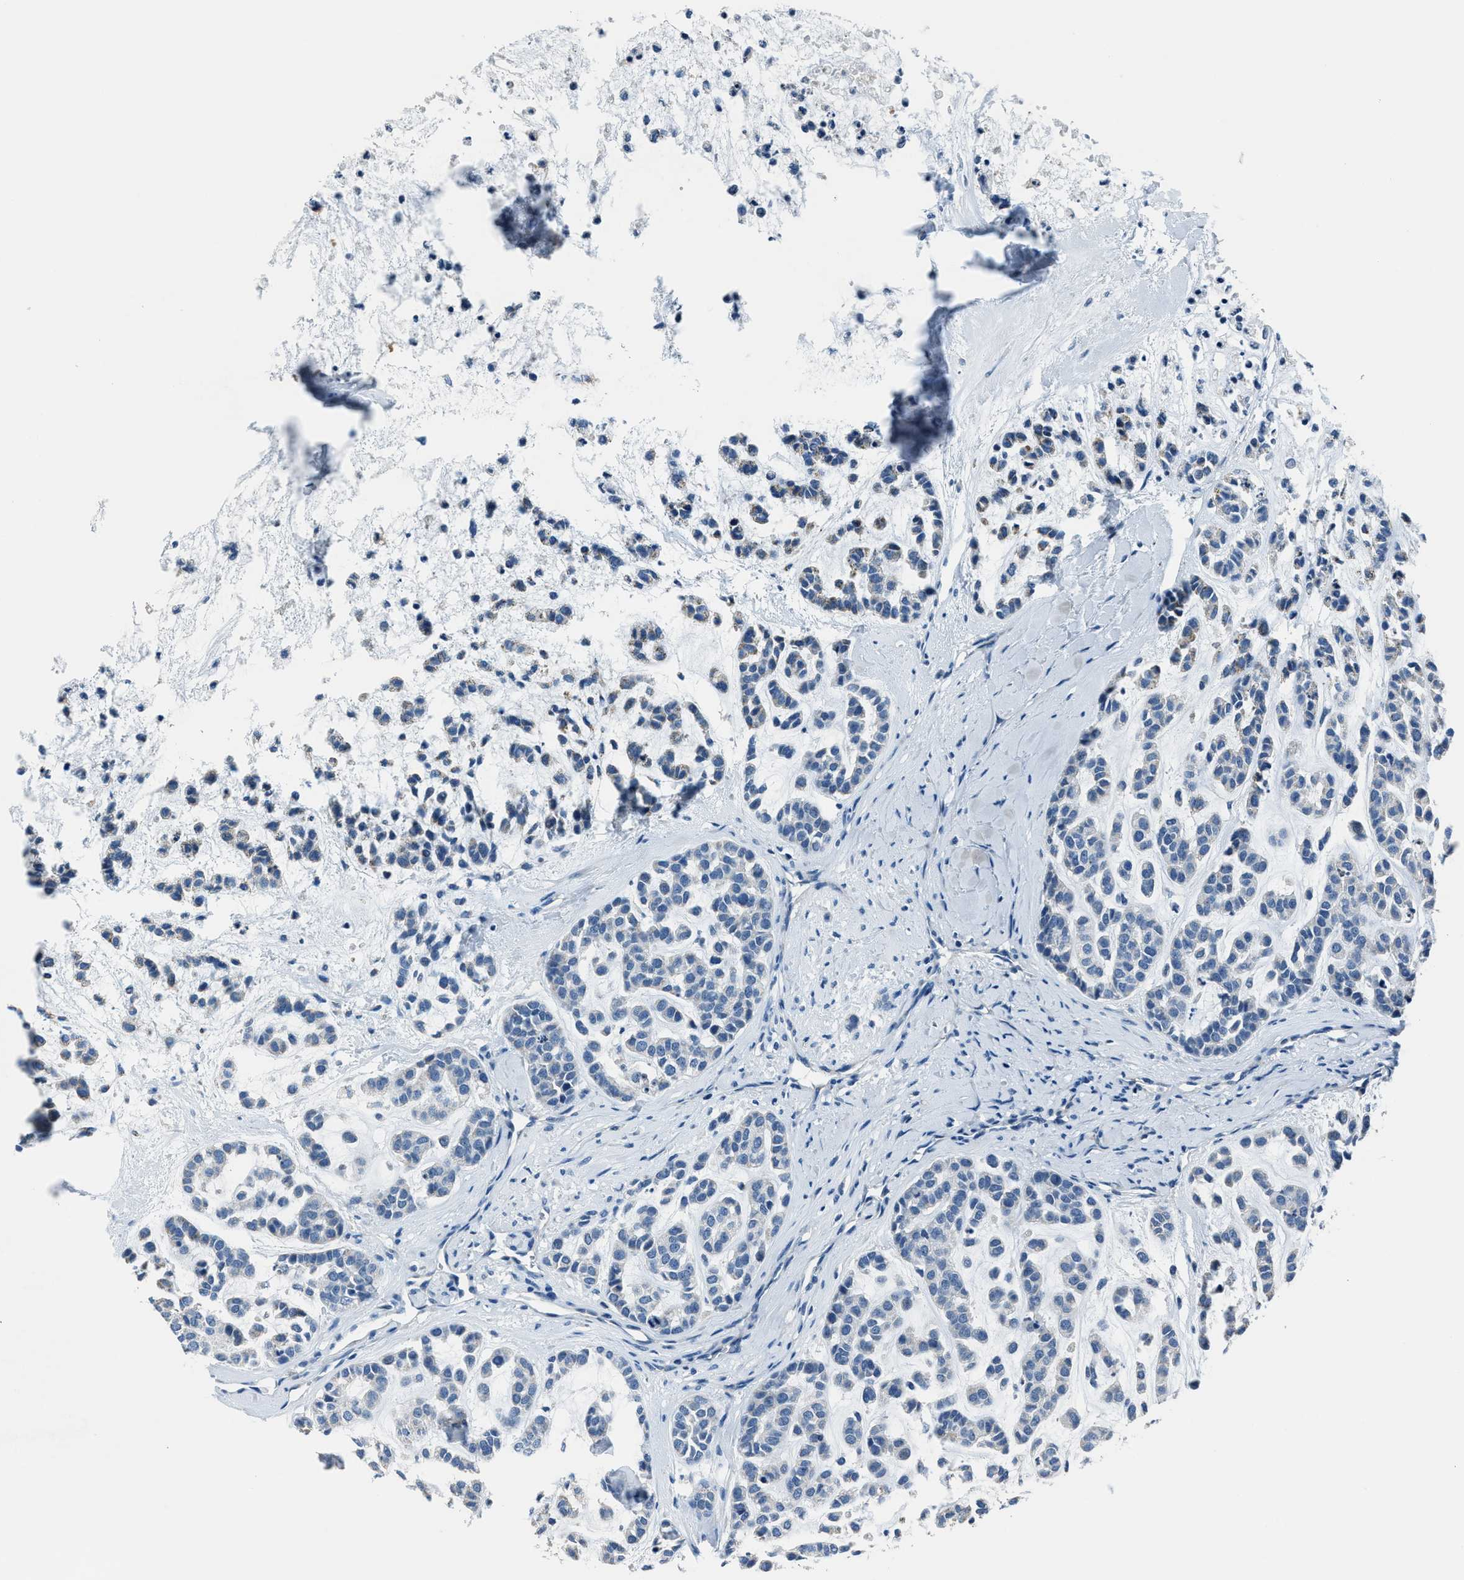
{"staining": {"intensity": "weak", "quantity": "<25%", "location": "cytoplasmic/membranous"}, "tissue": "head and neck cancer", "cell_type": "Tumor cells", "image_type": "cancer", "snomed": [{"axis": "morphology", "description": "Adenocarcinoma, NOS"}, {"axis": "morphology", "description": "Adenoma, NOS"}, {"axis": "topography", "description": "Head-Neck"}], "caption": "Adenoma (head and neck) was stained to show a protein in brown. There is no significant staining in tumor cells. The staining was performed using DAB to visualize the protein expression in brown, while the nuclei were stained in blue with hematoxylin (Magnification: 20x).", "gene": "ADAM2", "patient": {"sex": "female", "age": 55}}